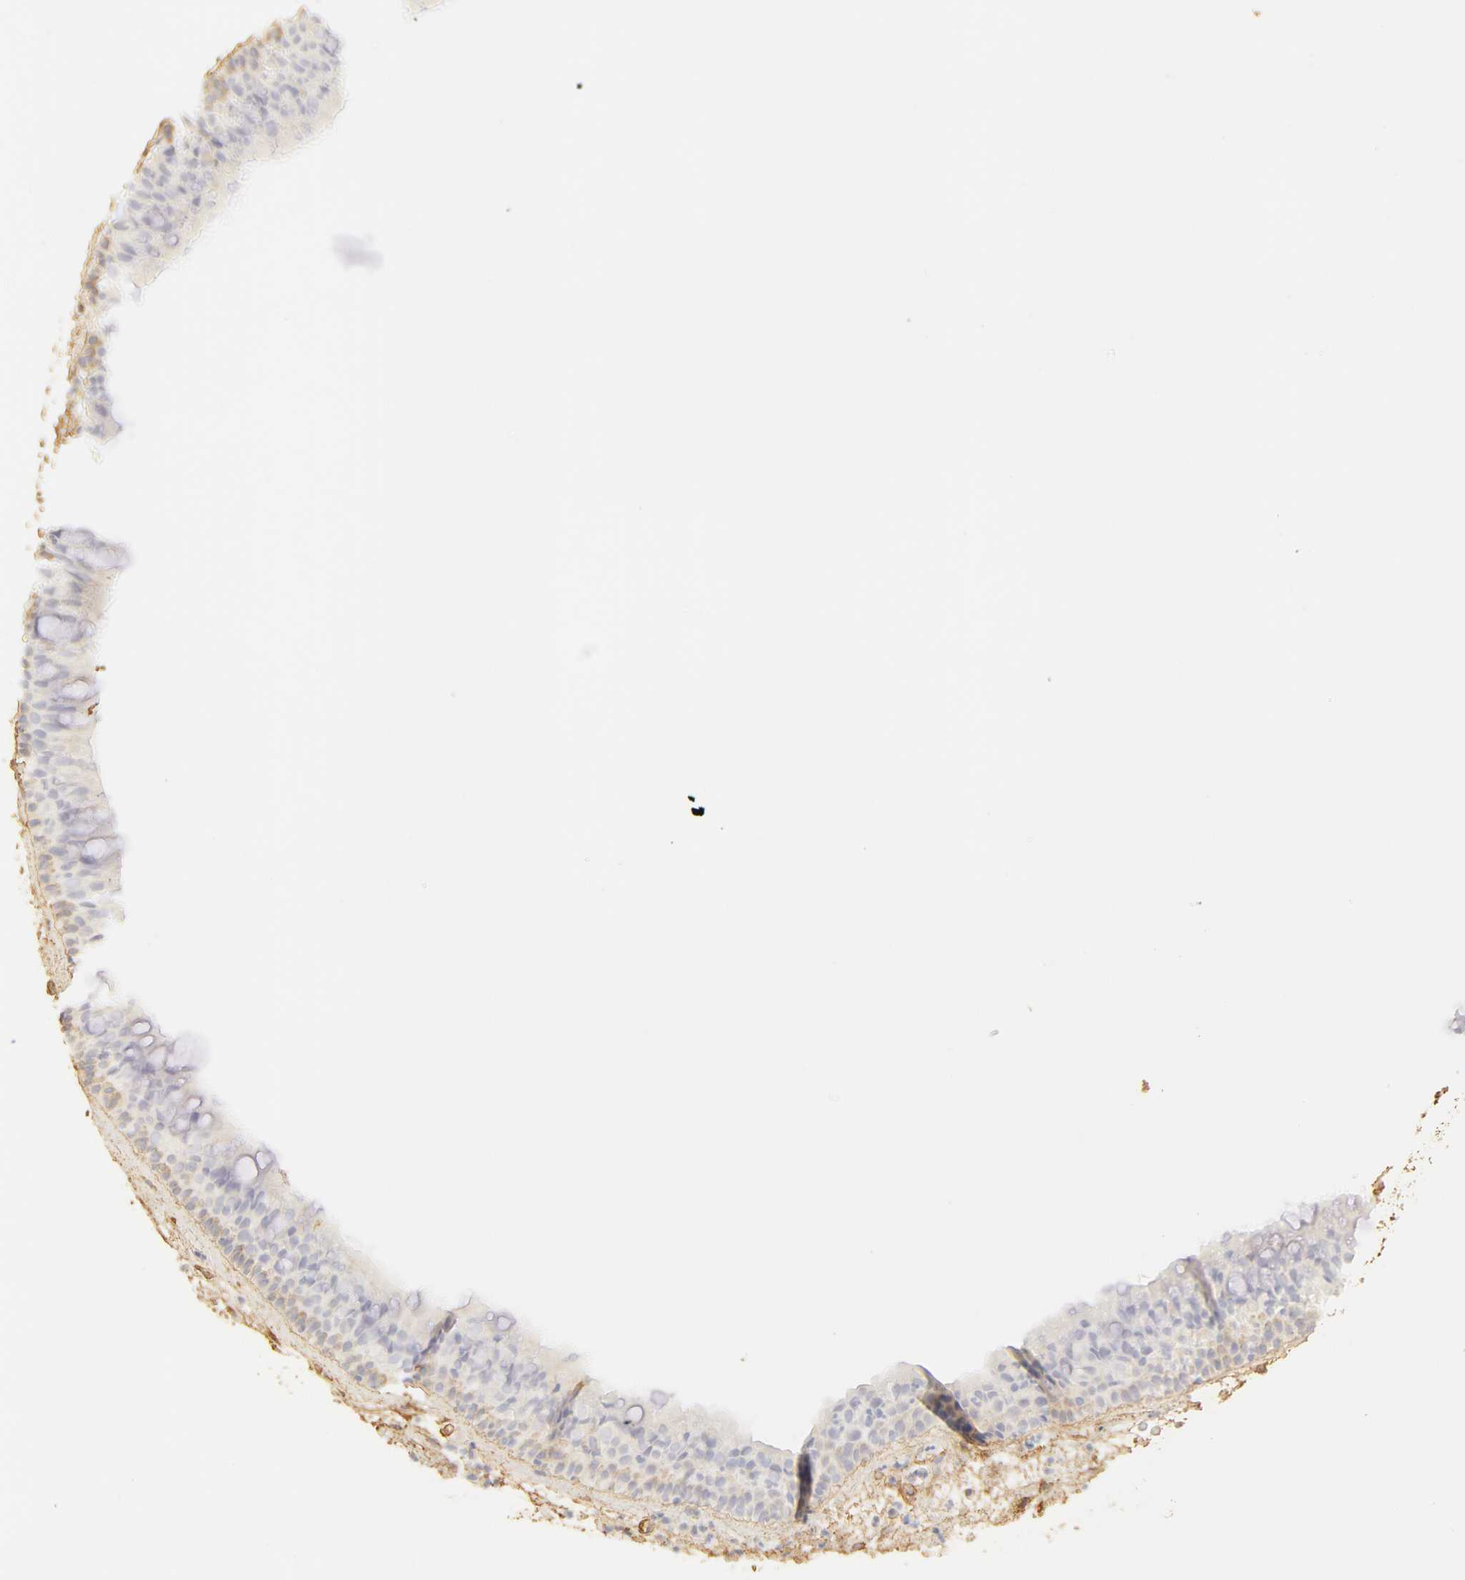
{"staining": {"intensity": "weak", "quantity": "<25%", "location": "cytoplasmic/membranous"}, "tissue": "nasopharynx", "cell_type": "Respiratory epithelial cells", "image_type": "normal", "snomed": [{"axis": "morphology", "description": "Normal tissue, NOS"}, {"axis": "topography", "description": "Nasopharynx"}], "caption": "Immunohistochemistry (IHC) histopathology image of benign human nasopharynx stained for a protein (brown), which demonstrates no staining in respiratory epithelial cells.", "gene": "COL4A1", "patient": {"sex": "male", "age": 63}}